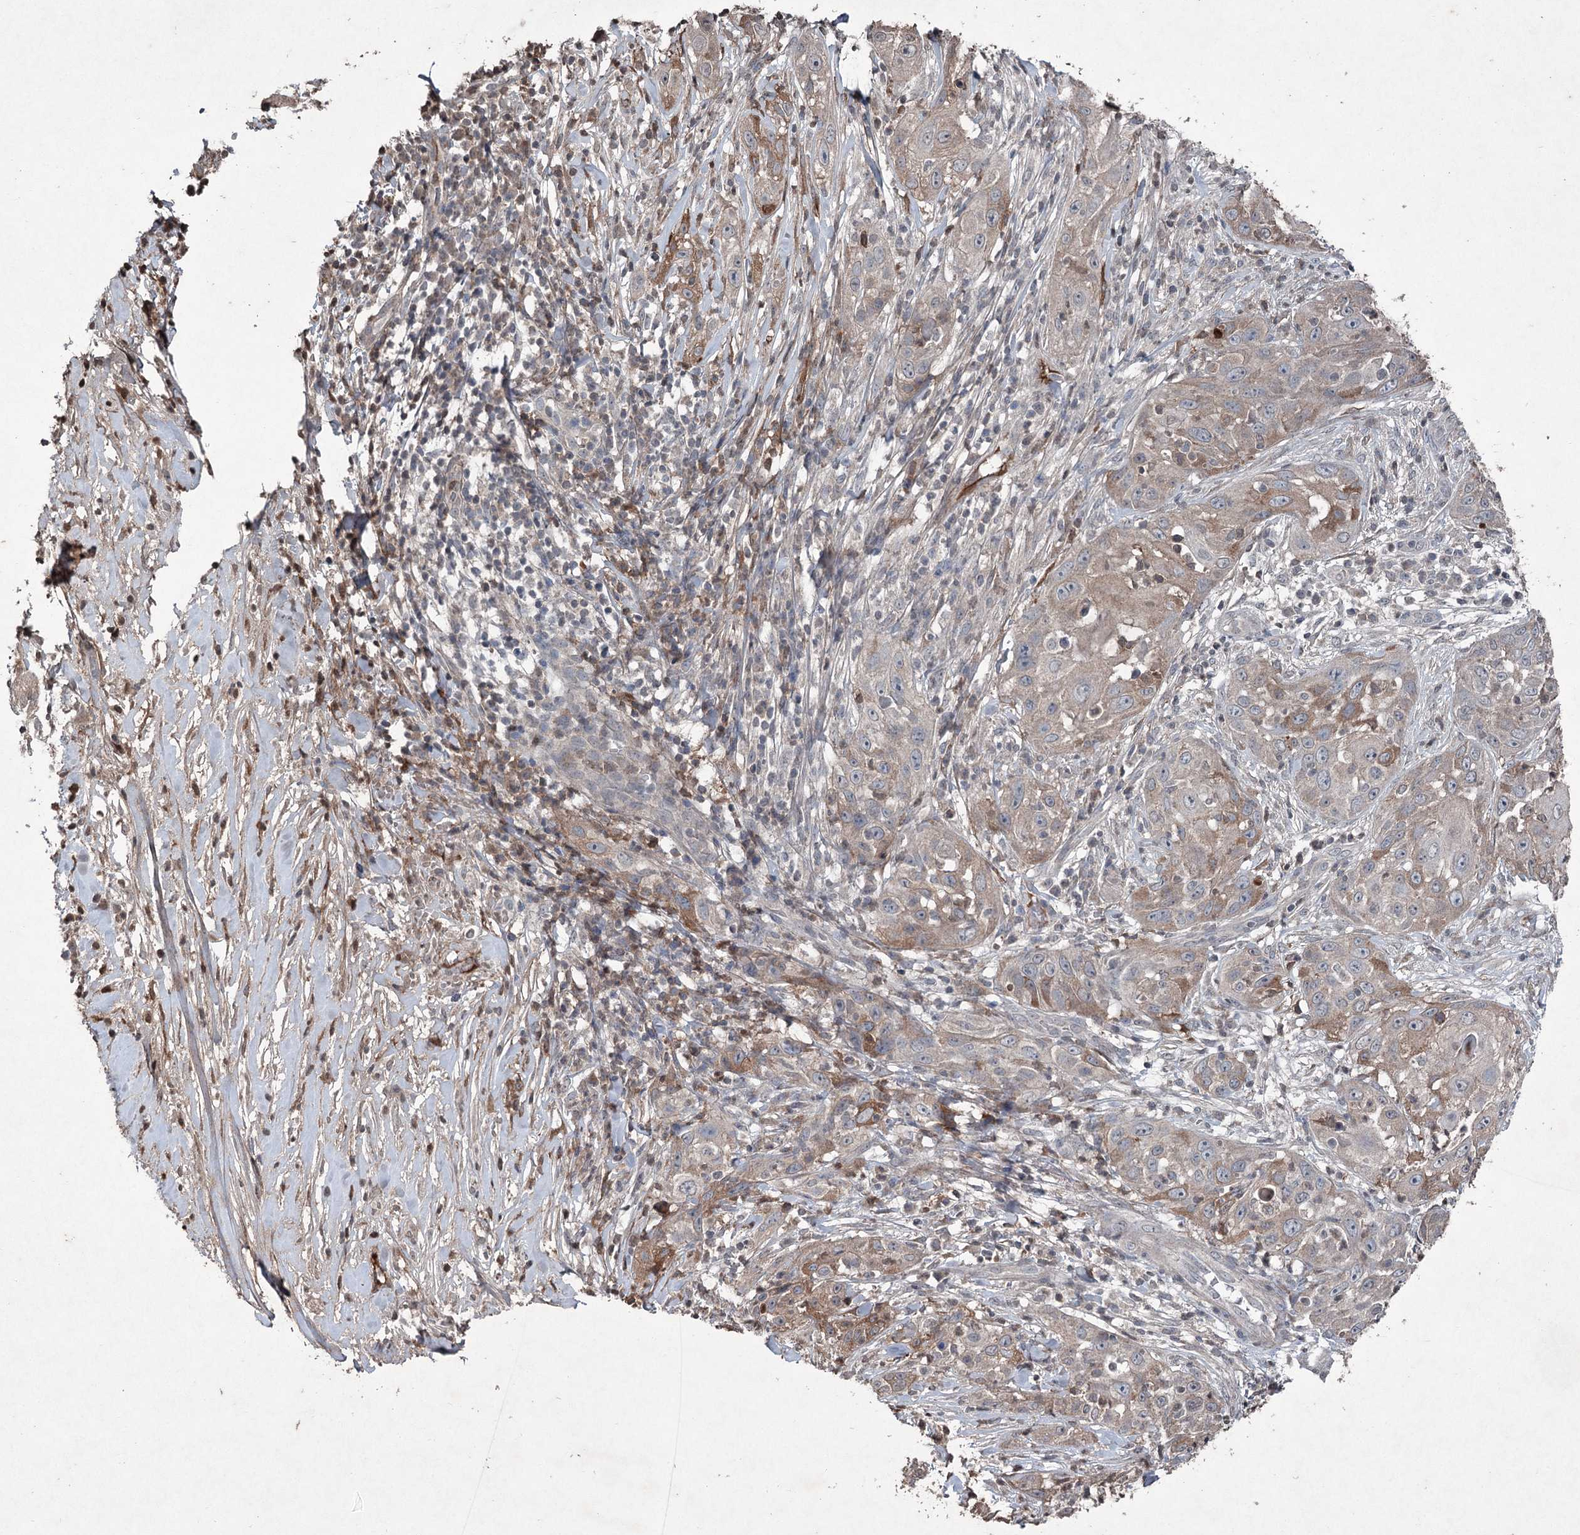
{"staining": {"intensity": "weak", "quantity": "<25%", "location": "cytoplasmic/membranous"}, "tissue": "skin cancer", "cell_type": "Tumor cells", "image_type": "cancer", "snomed": [{"axis": "morphology", "description": "Squamous cell carcinoma, NOS"}, {"axis": "topography", "description": "Skin"}], "caption": "Human squamous cell carcinoma (skin) stained for a protein using IHC reveals no staining in tumor cells.", "gene": "PGLYRP2", "patient": {"sex": "female", "age": 44}}